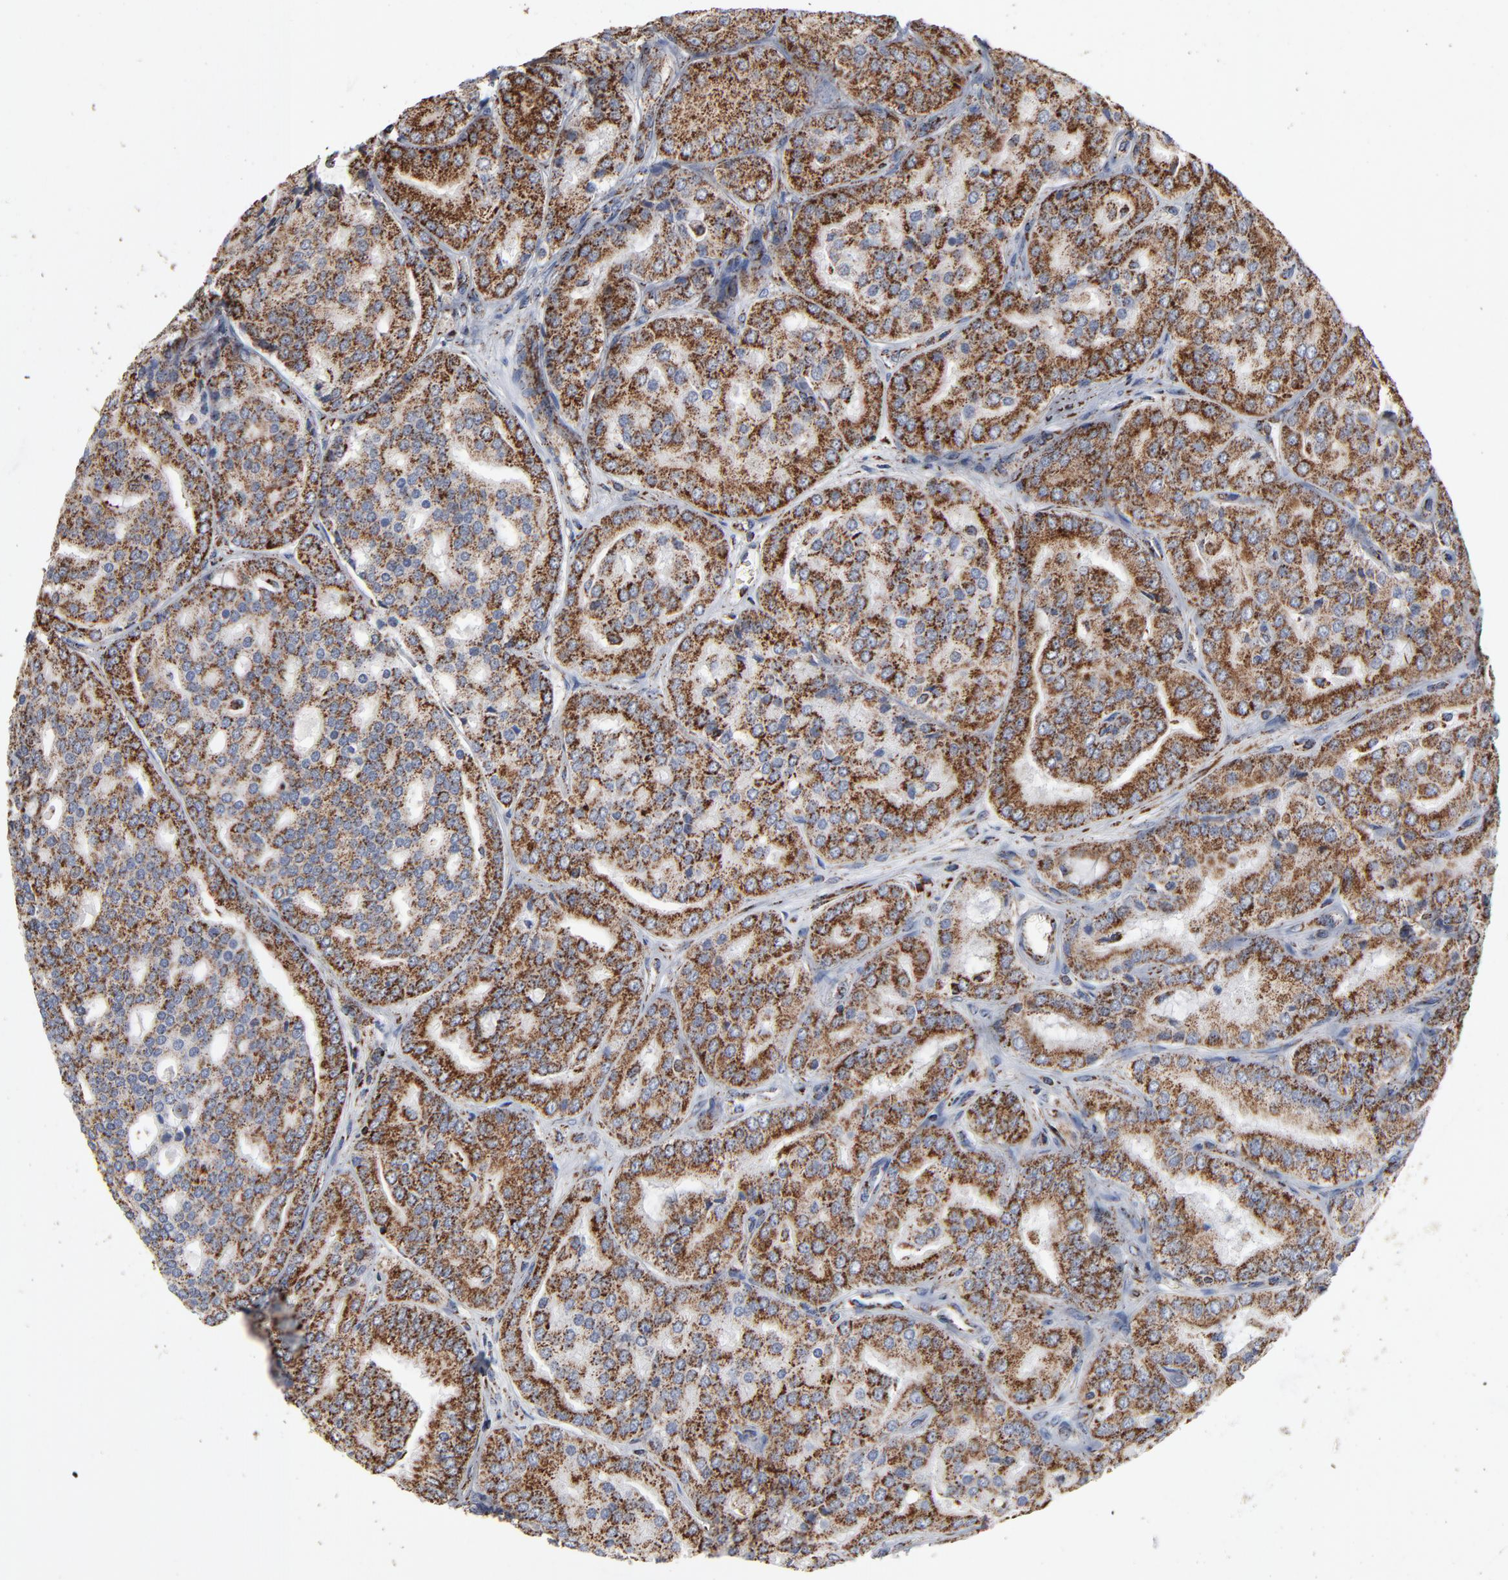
{"staining": {"intensity": "strong", "quantity": ">75%", "location": "cytoplasmic/membranous"}, "tissue": "prostate cancer", "cell_type": "Tumor cells", "image_type": "cancer", "snomed": [{"axis": "morphology", "description": "Adenocarcinoma, High grade"}, {"axis": "topography", "description": "Prostate"}], "caption": "Prostate cancer (adenocarcinoma (high-grade)) was stained to show a protein in brown. There is high levels of strong cytoplasmic/membranous expression in about >75% of tumor cells. (brown staining indicates protein expression, while blue staining denotes nuclei).", "gene": "UQCRC1", "patient": {"sex": "male", "age": 64}}